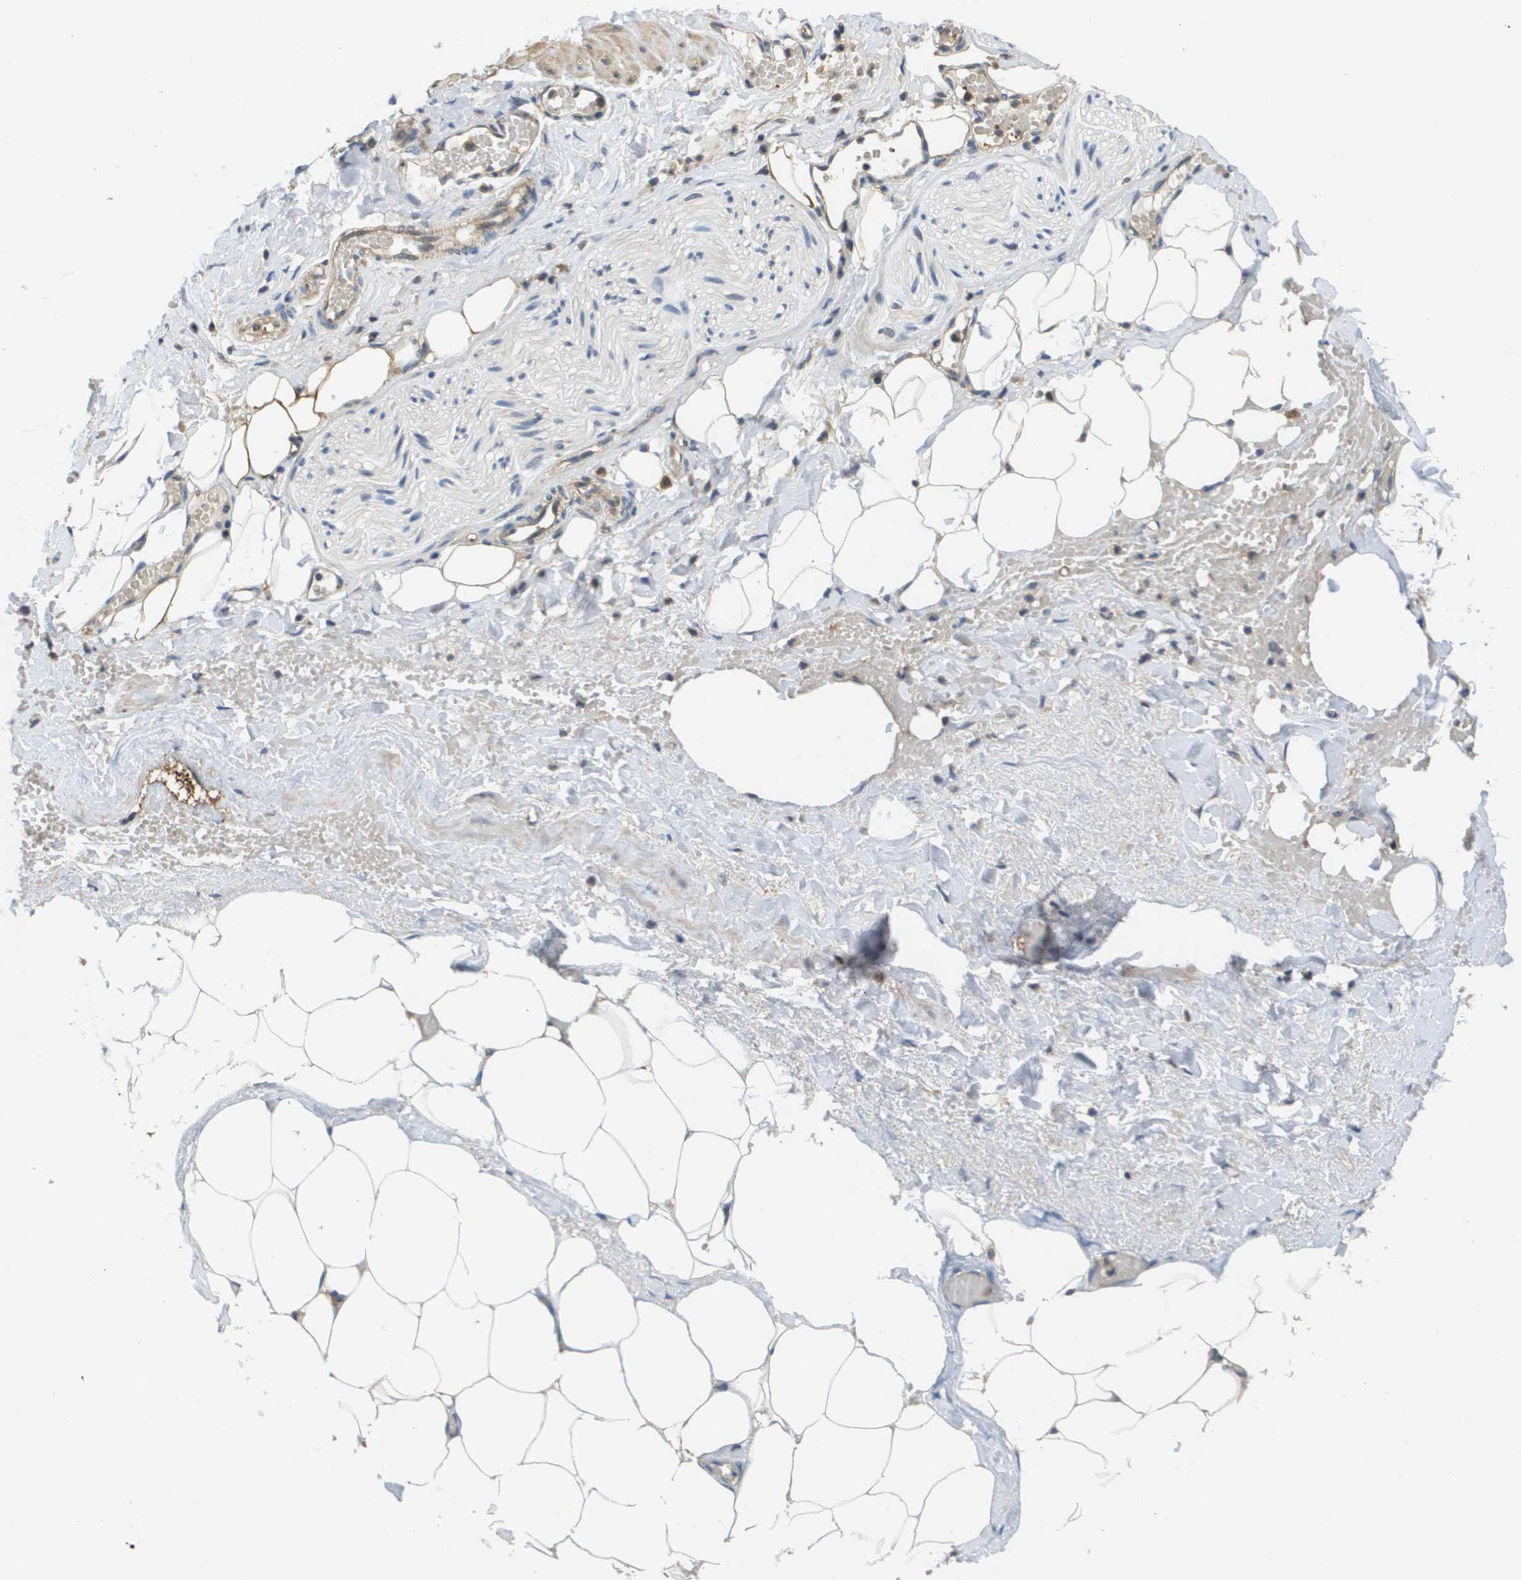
{"staining": {"intensity": "weak", "quantity": "25%-75%", "location": "cytoplasmic/membranous"}, "tissue": "adipose tissue", "cell_type": "Adipocytes", "image_type": "normal", "snomed": [{"axis": "morphology", "description": "Normal tissue, NOS"}, {"axis": "topography", "description": "Soft tissue"}, {"axis": "topography", "description": "Vascular tissue"}], "caption": "Normal adipose tissue reveals weak cytoplasmic/membranous staining in approximately 25%-75% of adipocytes The protein of interest is shown in brown color, while the nuclei are stained blue..", "gene": "RBM38", "patient": {"sex": "female", "age": 35}}